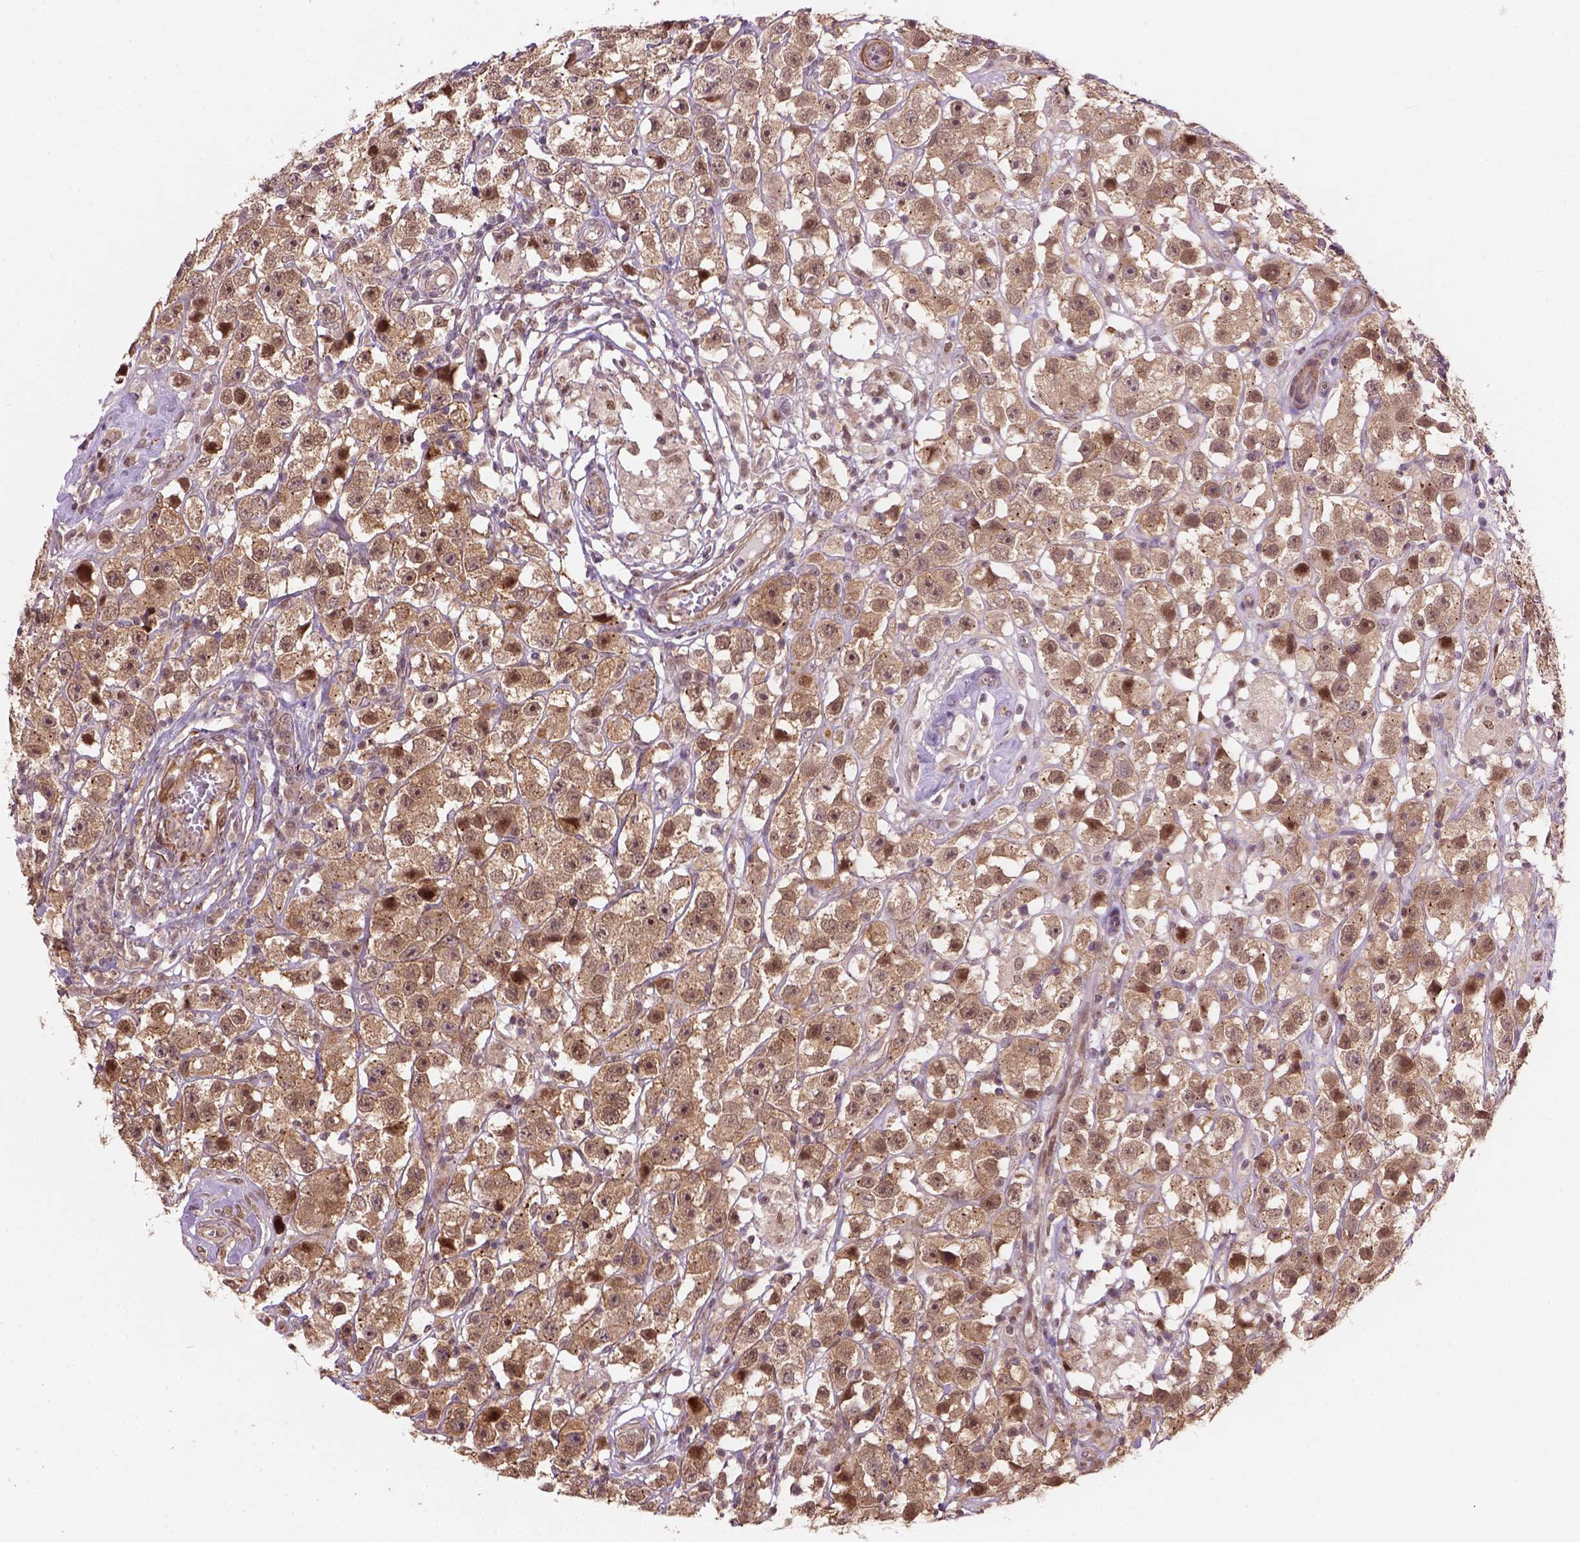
{"staining": {"intensity": "moderate", "quantity": "25%-75%", "location": "cytoplasmic/membranous,nuclear"}, "tissue": "testis cancer", "cell_type": "Tumor cells", "image_type": "cancer", "snomed": [{"axis": "morphology", "description": "Seminoma, NOS"}, {"axis": "topography", "description": "Testis"}], "caption": "Immunohistochemical staining of testis seminoma exhibits medium levels of moderate cytoplasmic/membranous and nuclear positivity in approximately 25%-75% of tumor cells. The staining is performed using DAB brown chromogen to label protein expression. The nuclei are counter-stained blue using hematoxylin.", "gene": "PSMD11", "patient": {"sex": "male", "age": 45}}